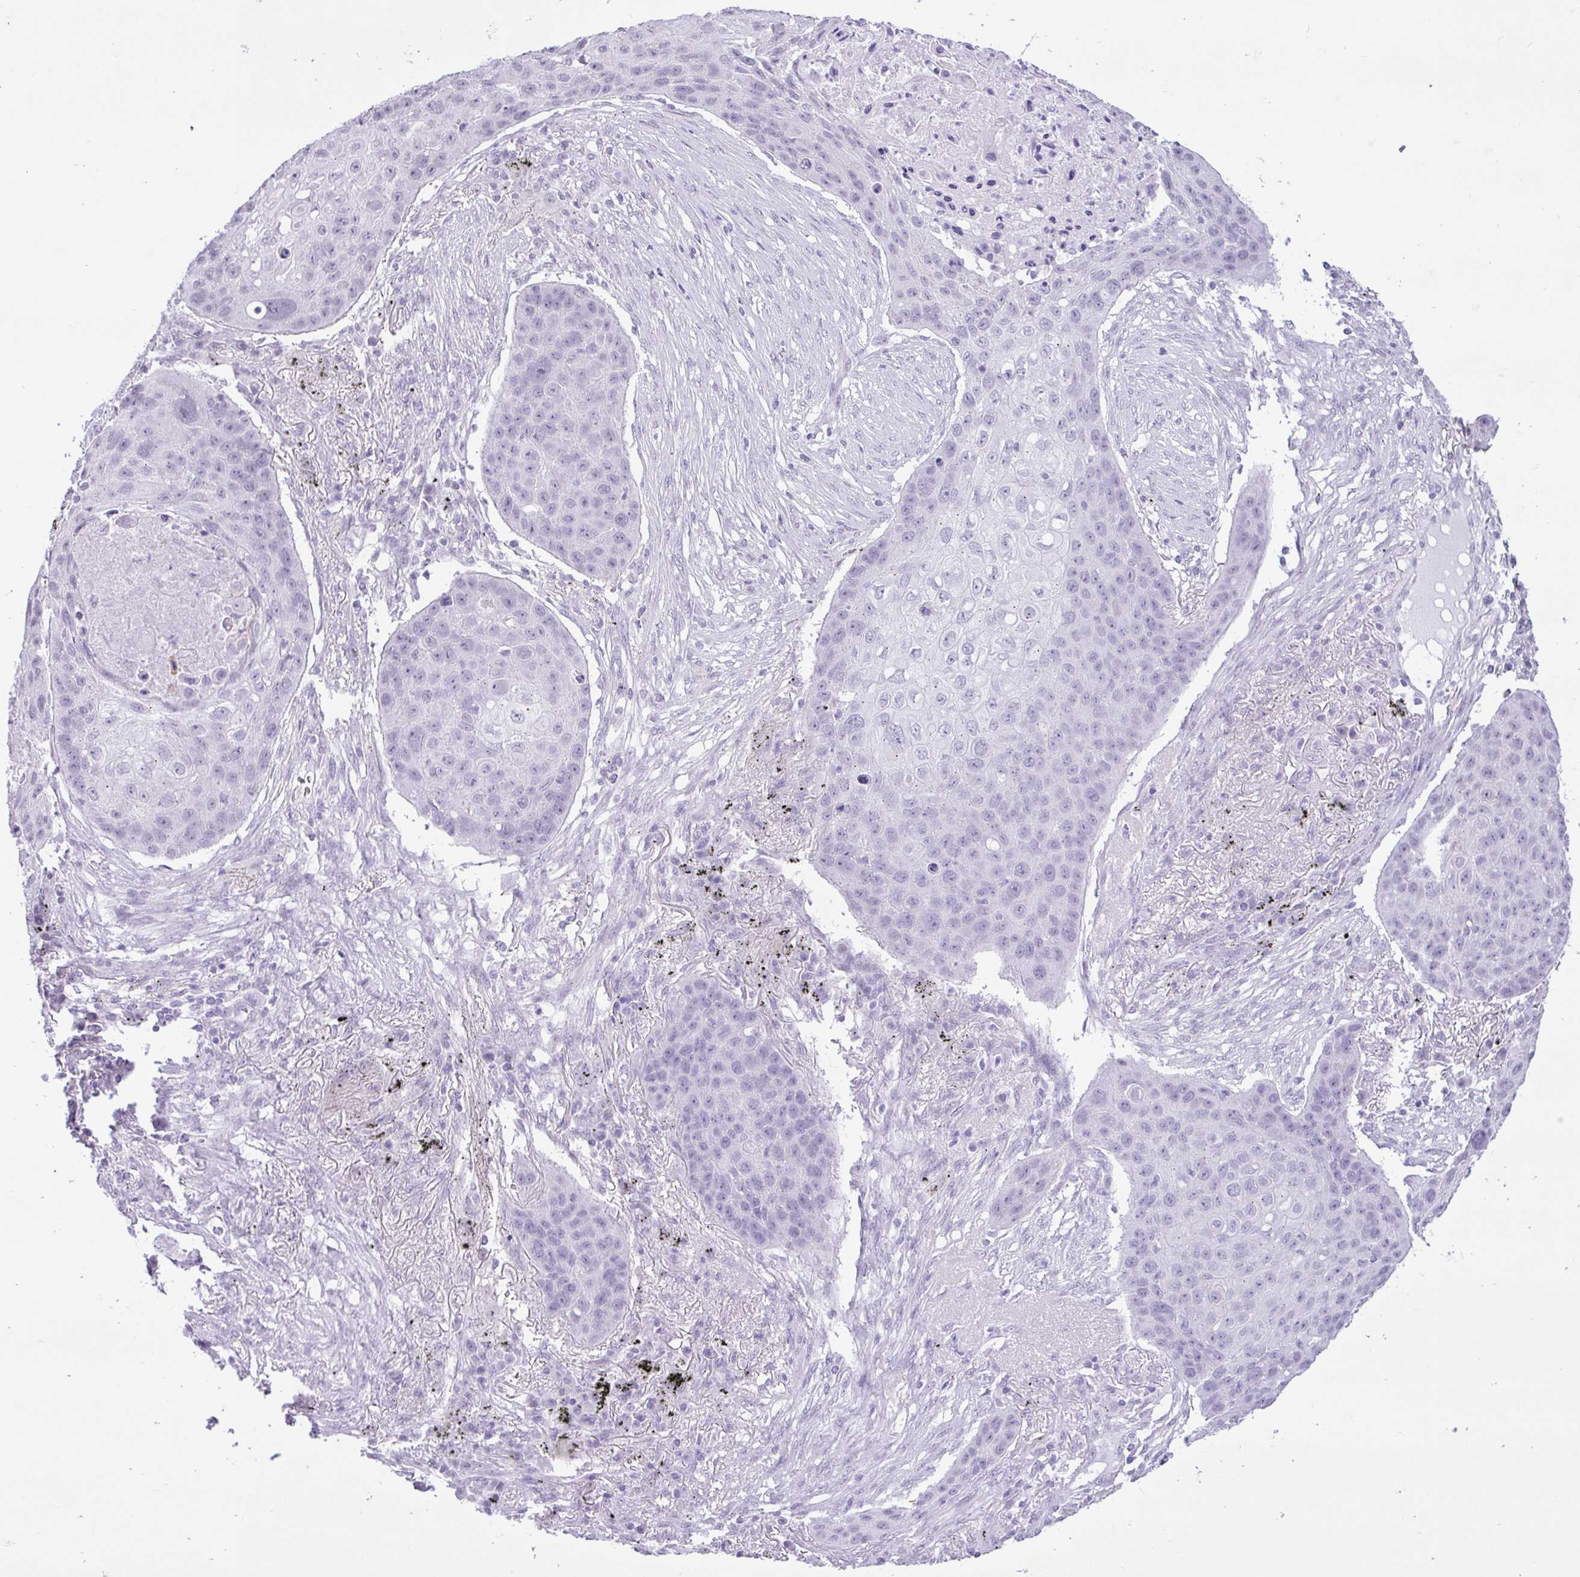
{"staining": {"intensity": "negative", "quantity": "none", "location": "none"}, "tissue": "lung cancer", "cell_type": "Tumor cells", "image_type": "cancer", "snomed": [{"axis": "morphology", "description": "Squamous cell carcinoma, NOS"}, {"axis": "topography", "description": "Lung"}], "caption": "This photomicrograph is of lung cancer stained with immunohistochemistry (IHC) to label a protein in brown with the nuclei are counter-stained blue. There is no expression in tumor cells. (DAB immunohistochemistry with hematoxylin counter stain).", "gene": "REEP1", "patient": {"sex": "female", "age": 63}}